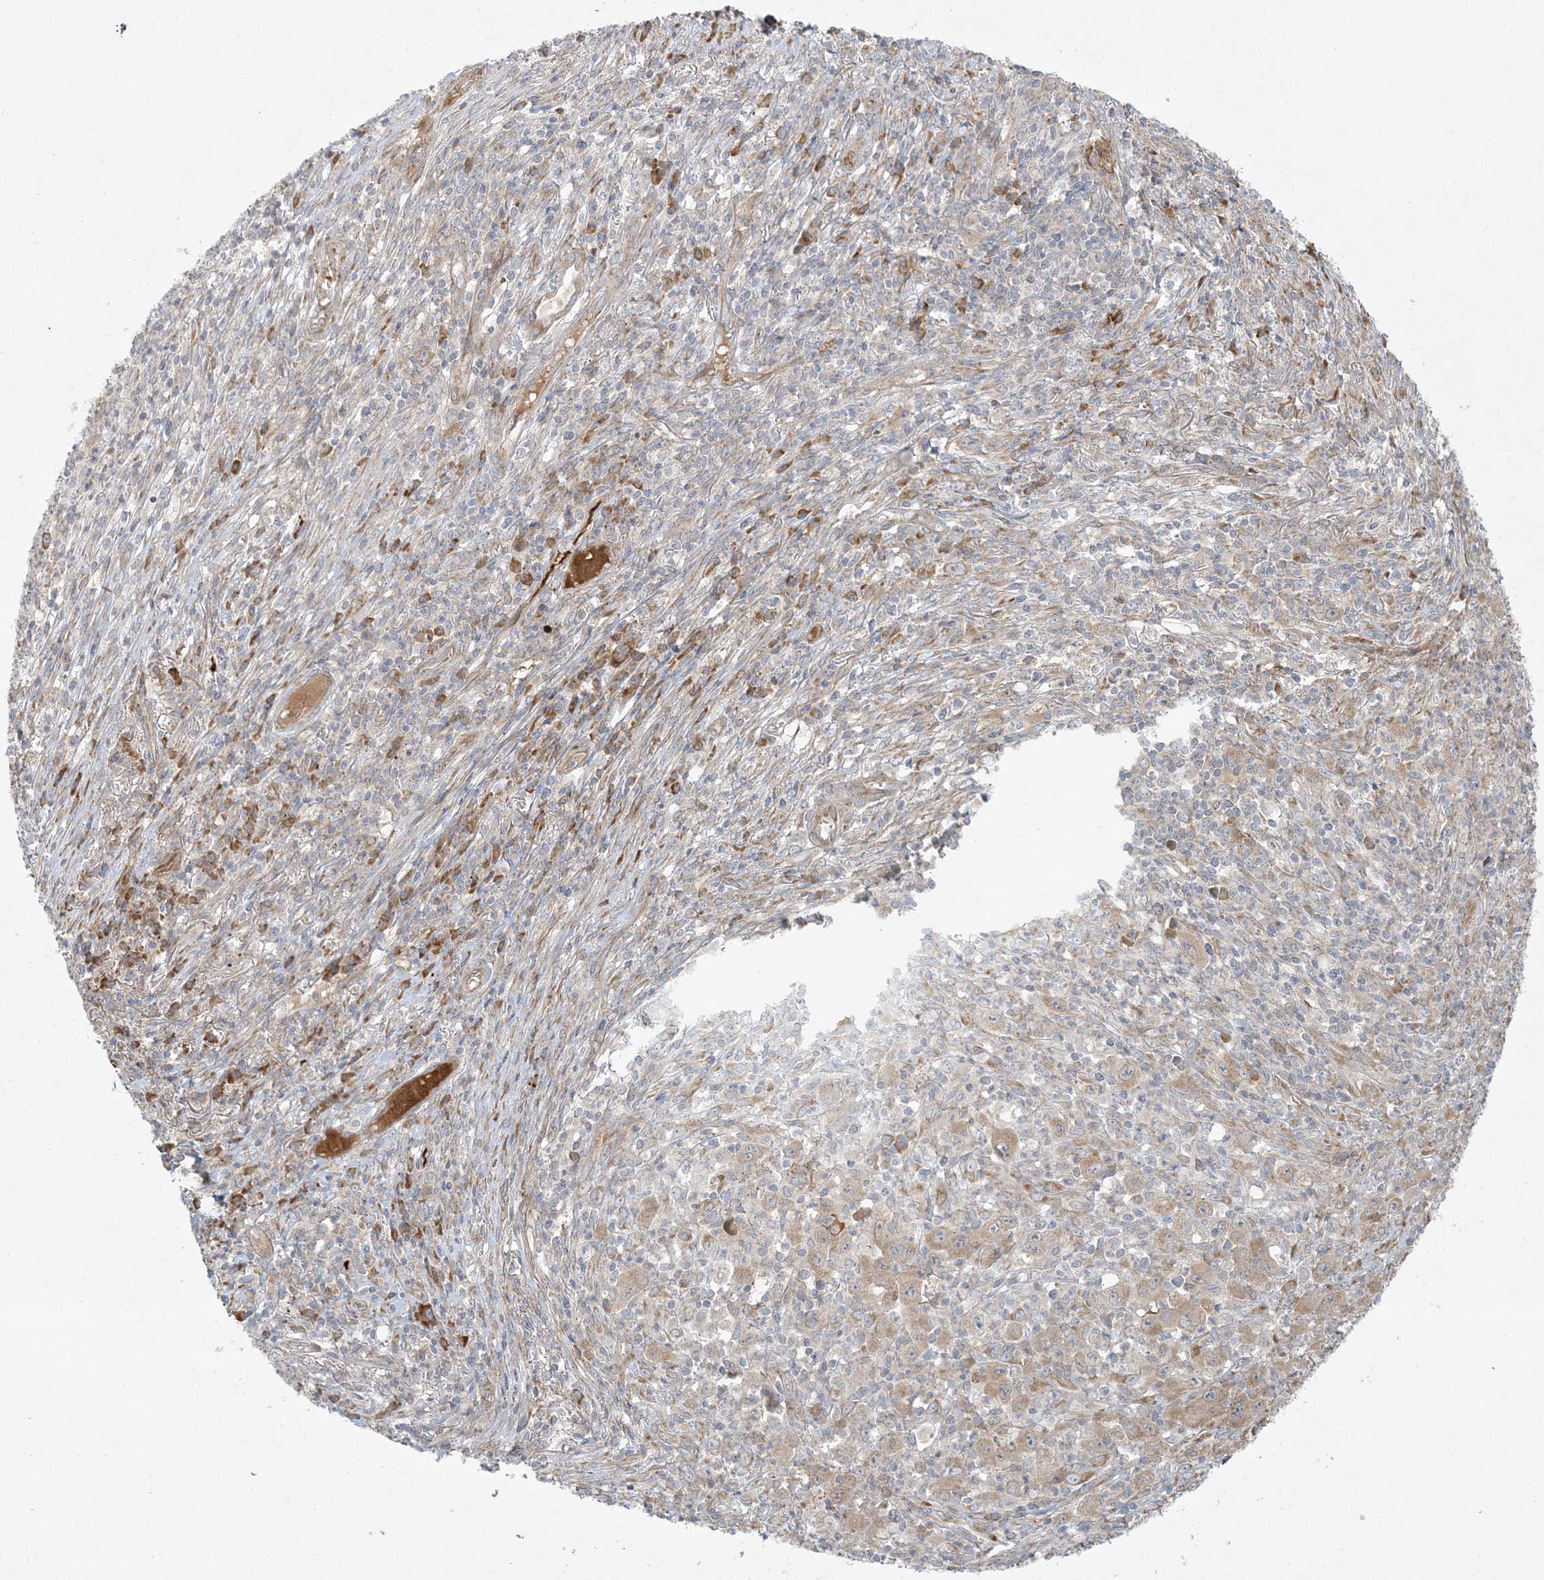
{"staining": {"intensity": "moderate", "quantity": "<25%", "location": "cytoplasmic/membranous"}, "tissue": "melanoma", "cell_type": "Tumor cells", "image_type": "cancer", "snomed": [{"axis": "morphology", "description": "Malignant melanoma, Metastatic site"}, {"axis": "topography", "description": "Skin"}], "caption": "Malignant melanoma (metastatic site) tissue exhibits moderate cytoplasmic/membranous positivity in approximately <25% of tumor cells, visualized by immunohistochemistry.", "gene": "ZNF263", "patient": {"sex": "female", "age": 56}}